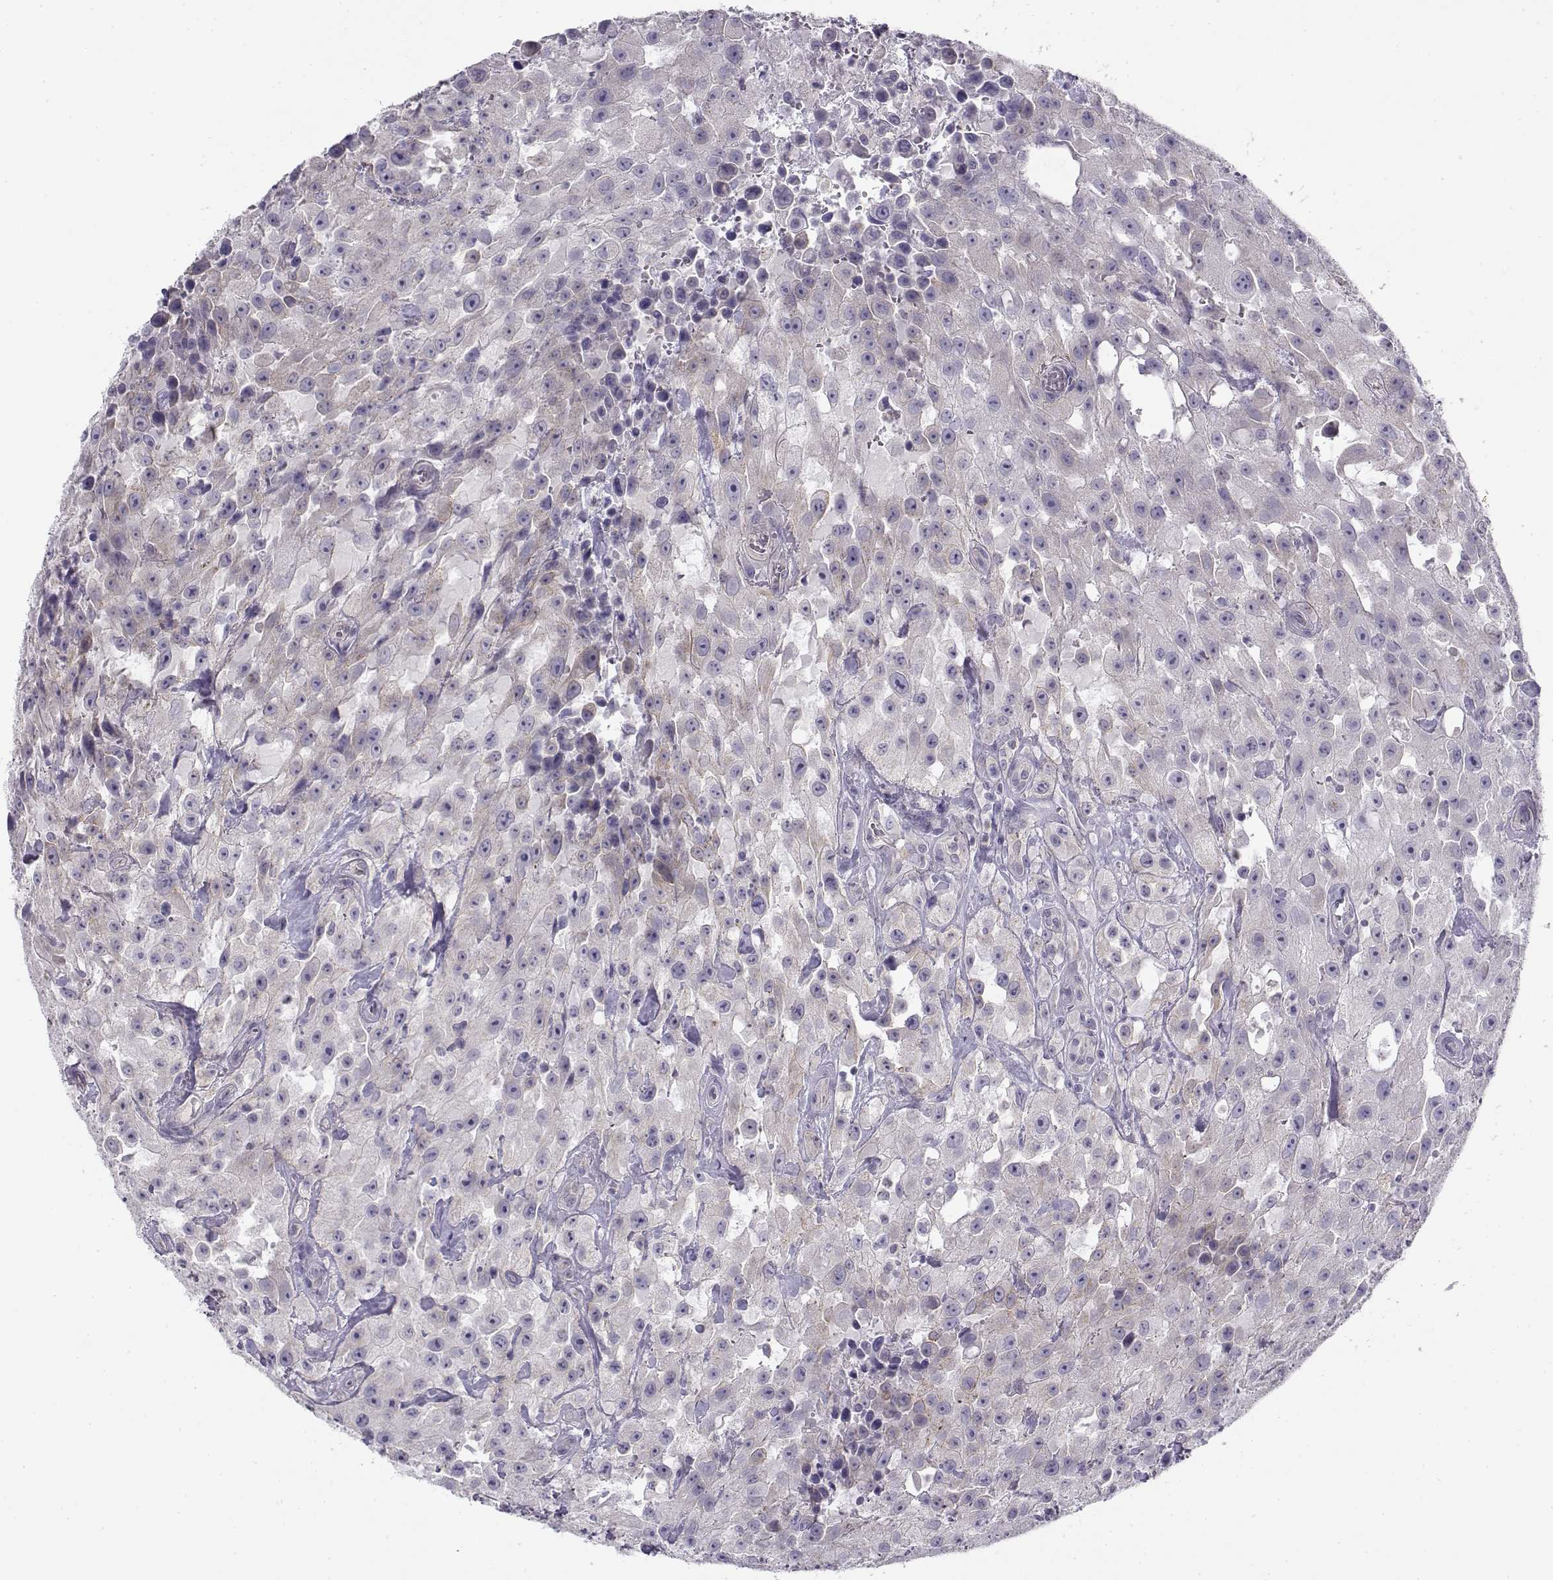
{"staining": {"intensity": "weak", "quantity": "25%-75%", "location": "cytoplasmic/membranous"}, "tissue": "urothelial cancer", "cell_type": "Tumor cells", "image_type": "cancer", "snomed": [{"axis": "morphology", "description": "Urothelial carcinoma, High grade"}, {"axis": "topography", "description": "Urinary bladder"}], "caption": "Tumor cells reveal weak cytoplasmic/membranous positivity in about 25%-75% of cells in urothelial cancer.", "gene": "MYO1A", "patient": {"sex": "male", "age": 79}}